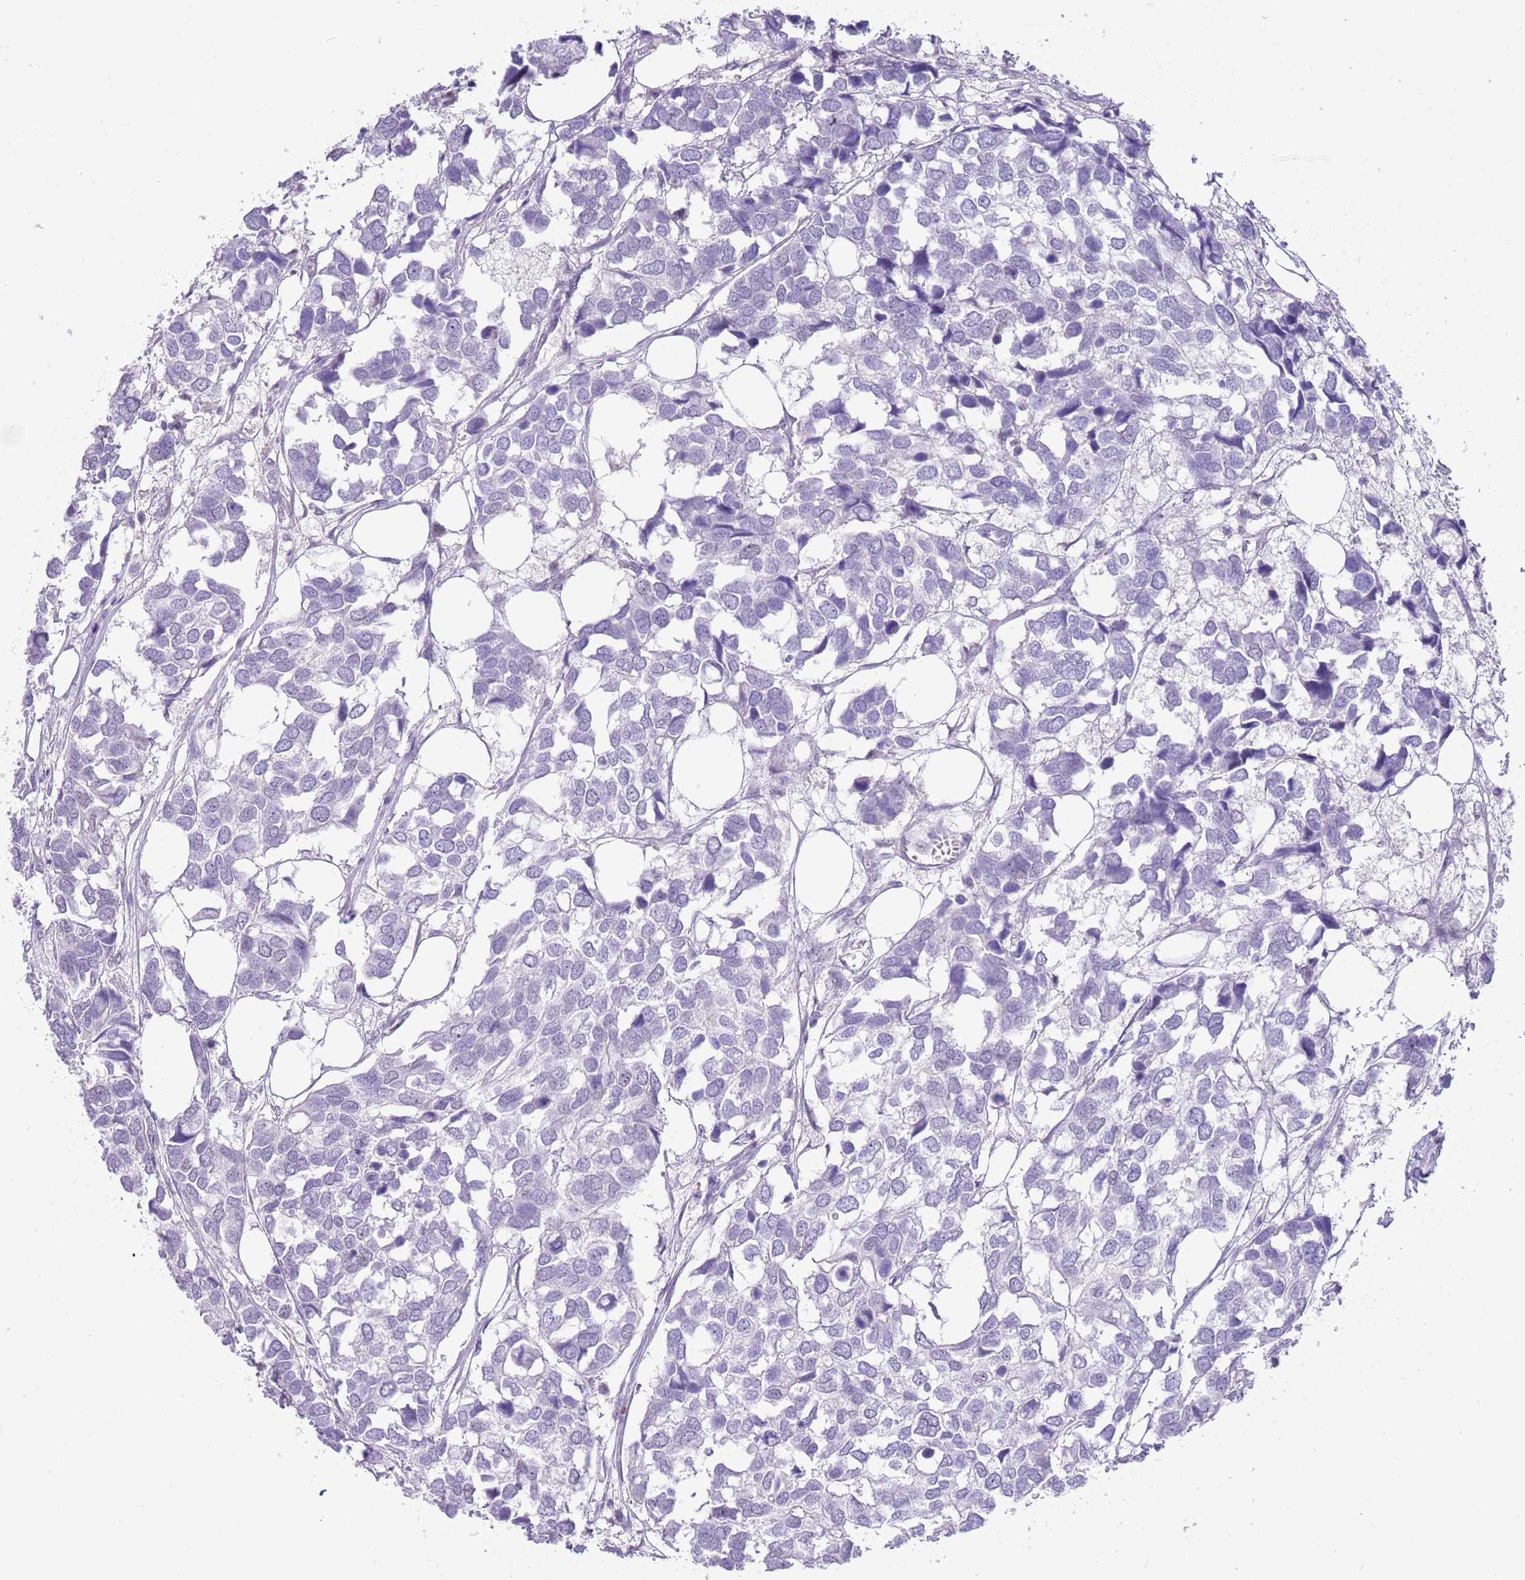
{"staining": {"intensity": "negative", "quantity": "none", "location": "none"}, "tissue": "breast cancer", "cell_type": "Tumor cells", "image_type": "cancer", "snomed": [{"axis": "morphology", "description": "Duct carcinoma"}, {"axis": "topography", "description": "Breast"}], "caption": "This photomicrograph is of infiltrating ductal carcinoma (breast) stained with IHC to label a protein in brown with the nuclei are counter-stained blue. There is no expression in tumor cells.", "gene": "PPP1R17", "patient": {"sex": "female", "age": 83}}